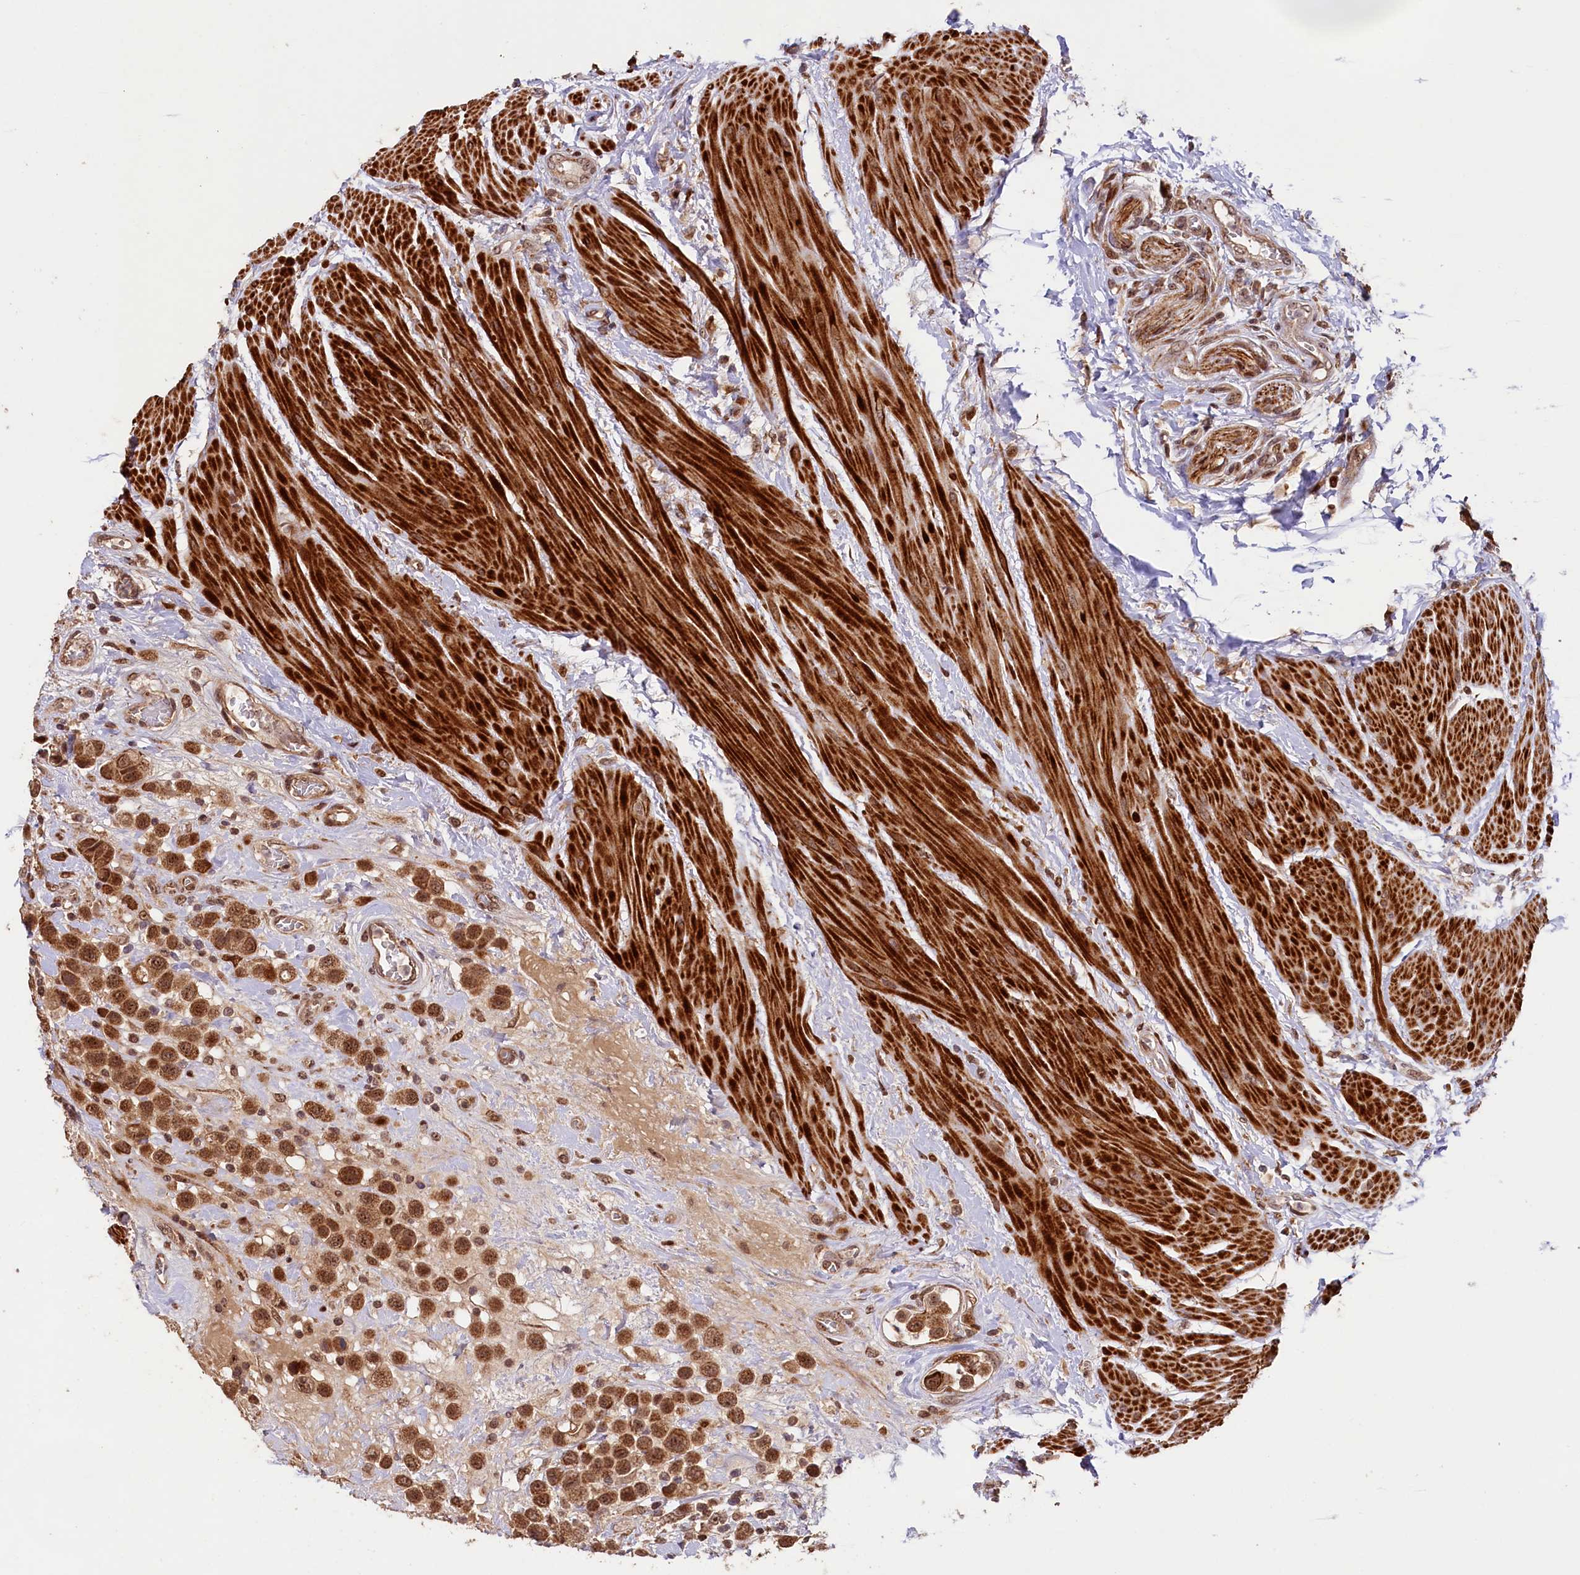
{"staining": {"intensity": "moderate", "quantity": ">75%", "location": "cytoplasmic/membranous,nuclear"}, "tissue": "urothelial cancer", "cell_type": "Tumor cells", "image_type": "cancer", "snomed": [{"axis": "morphology", "description": "Urothelial carcinoma, High grade"}, {"axis": "topography", "description": "Urinary bladder"}], "caption": "Protein staining of urothelial cancer tissue displays moderate cytoplasmic/membranous and nuclear positivity in about >75% of tumor cells.", "gene": "SHPRH", "patient": {"sex": "male", "age": 50}}